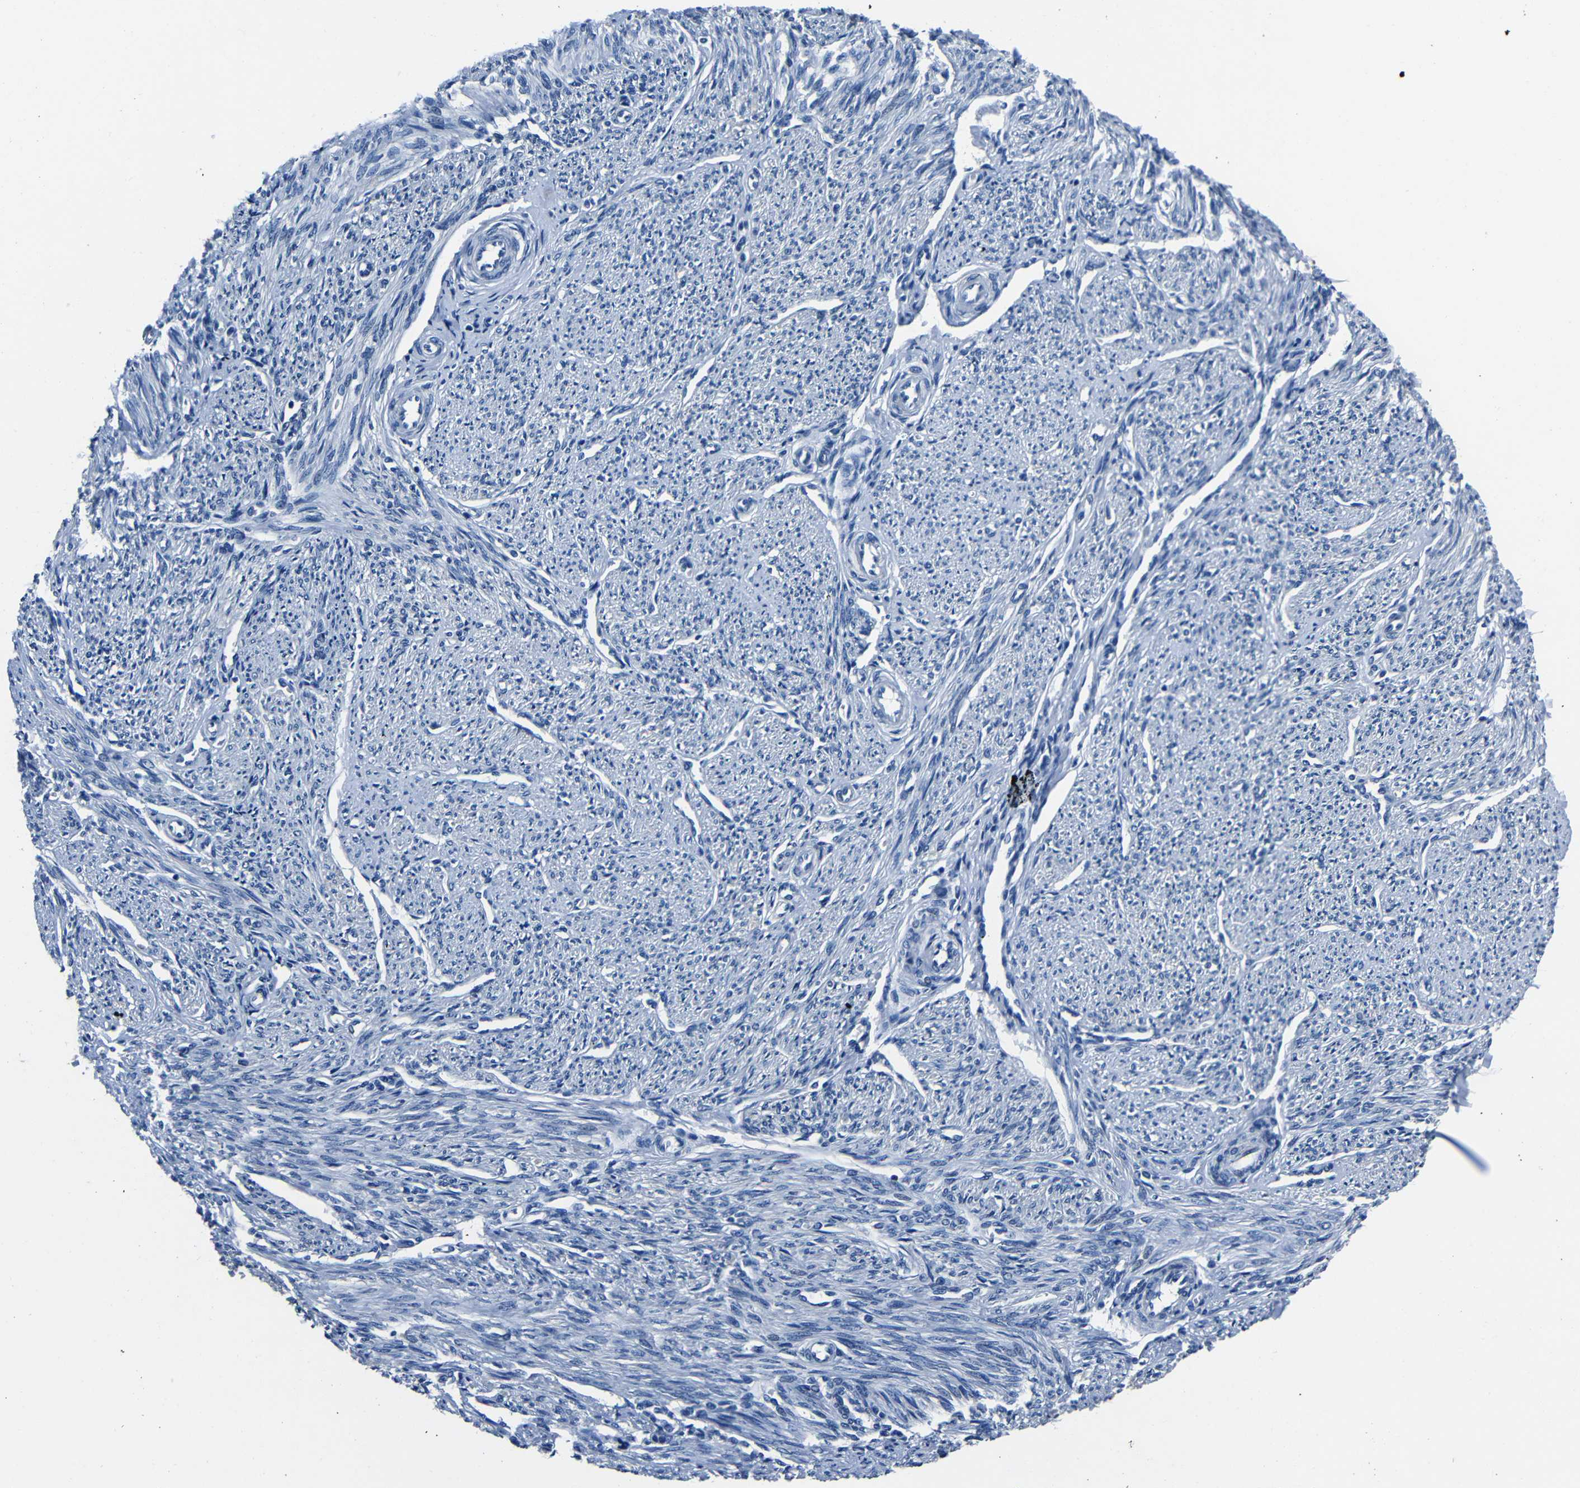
{"staining": {"intensity": "negative", "quantity": "none", "location": "none"}, "tissue": "smooth muscle", "cell_type": "Smooth muscle cells", "image_type": "normal", "snomed": [{"axis": "morphology", "description": "Normal tissue, NOS"}, {"axis": "topography", "description": "Smooth muscle"}], "caption": "This photomicrograph is of normal smooth muscle stained with immunohistochemistry (IHC) to label a protein in brown with the nuclei are counter-stained blue. There is no positivity in smooth muscle cells. (DAB immunohistochemistry visualized using brightfield microscopy, high magnification).", "gene": "NCMAP", "patient": {"sex": "female", "age": 65}}